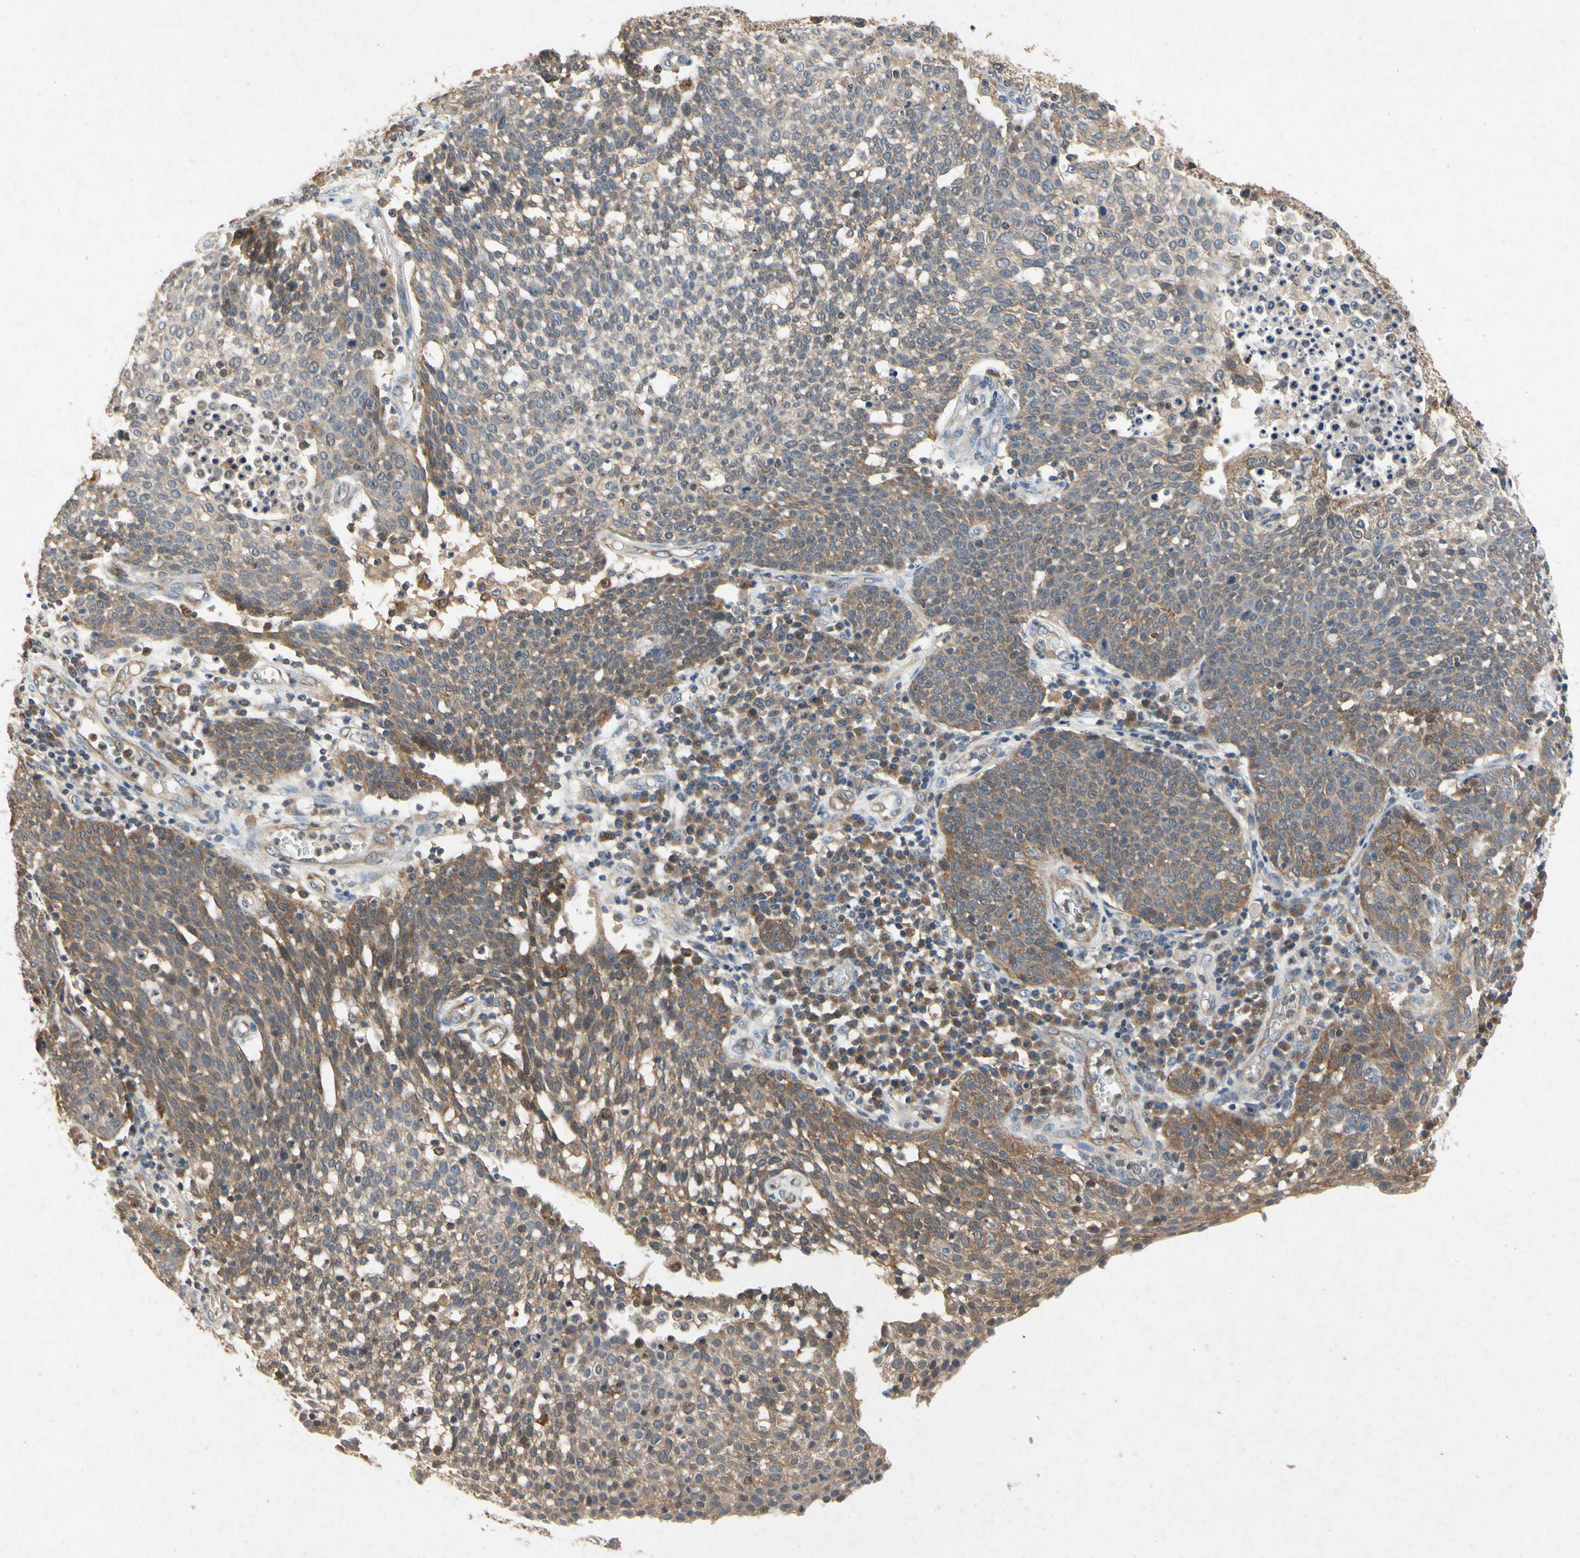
{"staining": {"intensity": "moderate", "quantity": ">75%", "location": "cytoplasmic/membranous"}, "tissue": "cervical cancer", "cell_type": "Tumor cells", "image_type": "cancer", "snomed": [{"axis": "morphology", "description": "Squamous cell carcinoma, NOS"}, {"axis": "topography", "description": "Cervix"}], "caption": "Cervical squamous cell carcinoma stained for a protein (brown) reveals moderate cytoplasmic/membranous positive expression in approximately >75% of tumor cells.", "gene": "RPS6KA1", "patient": {"sex": "female", "age": 34}}